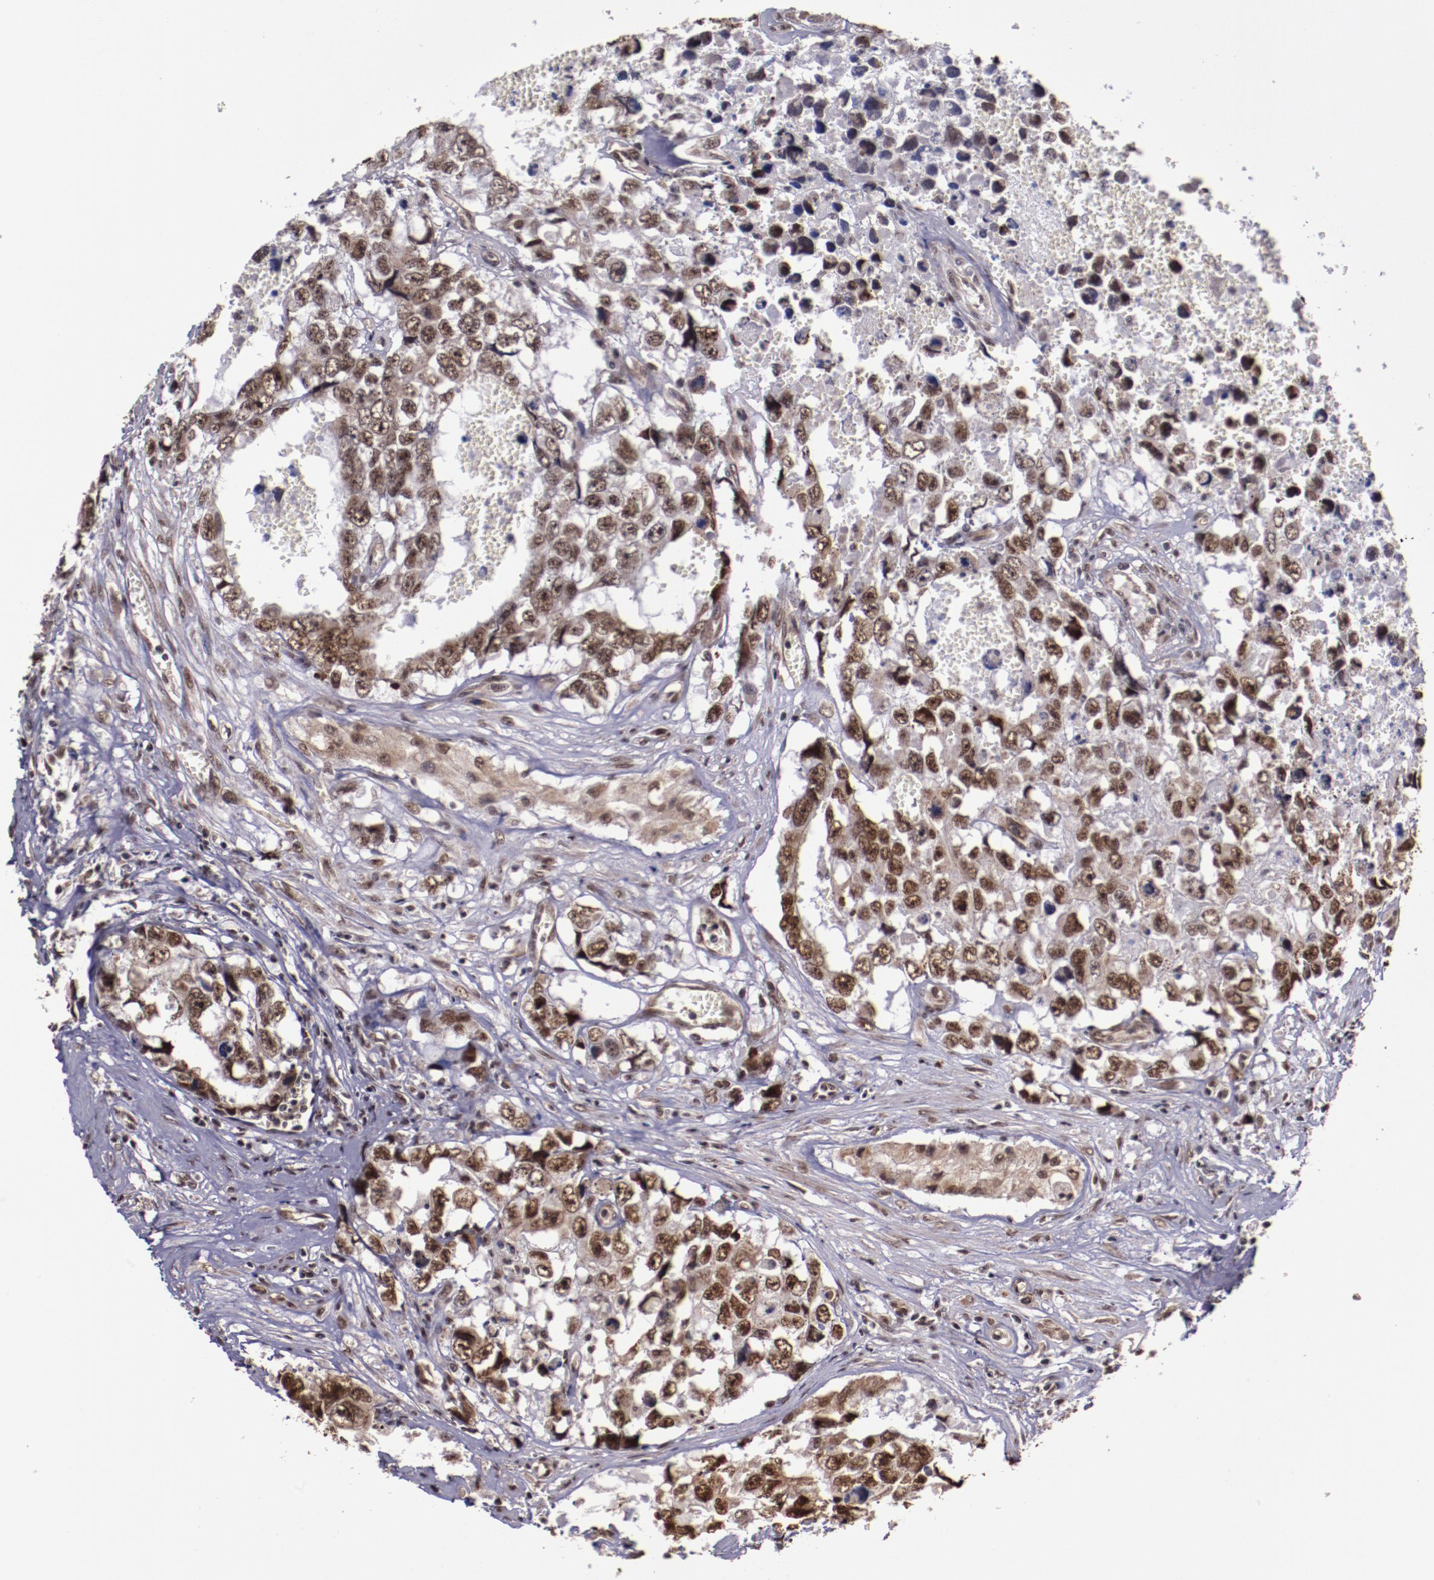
{"staining": {"intensity": "moderate", "quantity": ">75%", "location": "cytoplasmic/membranous,nuclear"}, "tissue": "testis cancer", "cell_type": "Tumor cells", "image_type": "cancer", "snomed": [{"axis": "morphology", "description": "Carcinoma, Embryonal, NOS"}, {"axis": "topography", "description": "Testis"}], "caption": "Immunohistochemistry of testis cancer reveals medium levels of moderate cytoplasmic/membranous and nuclear staining in approximately >75% of tumor cells.", "gene": "CECR2", "patient": {"sex": "male", "age": 31}}